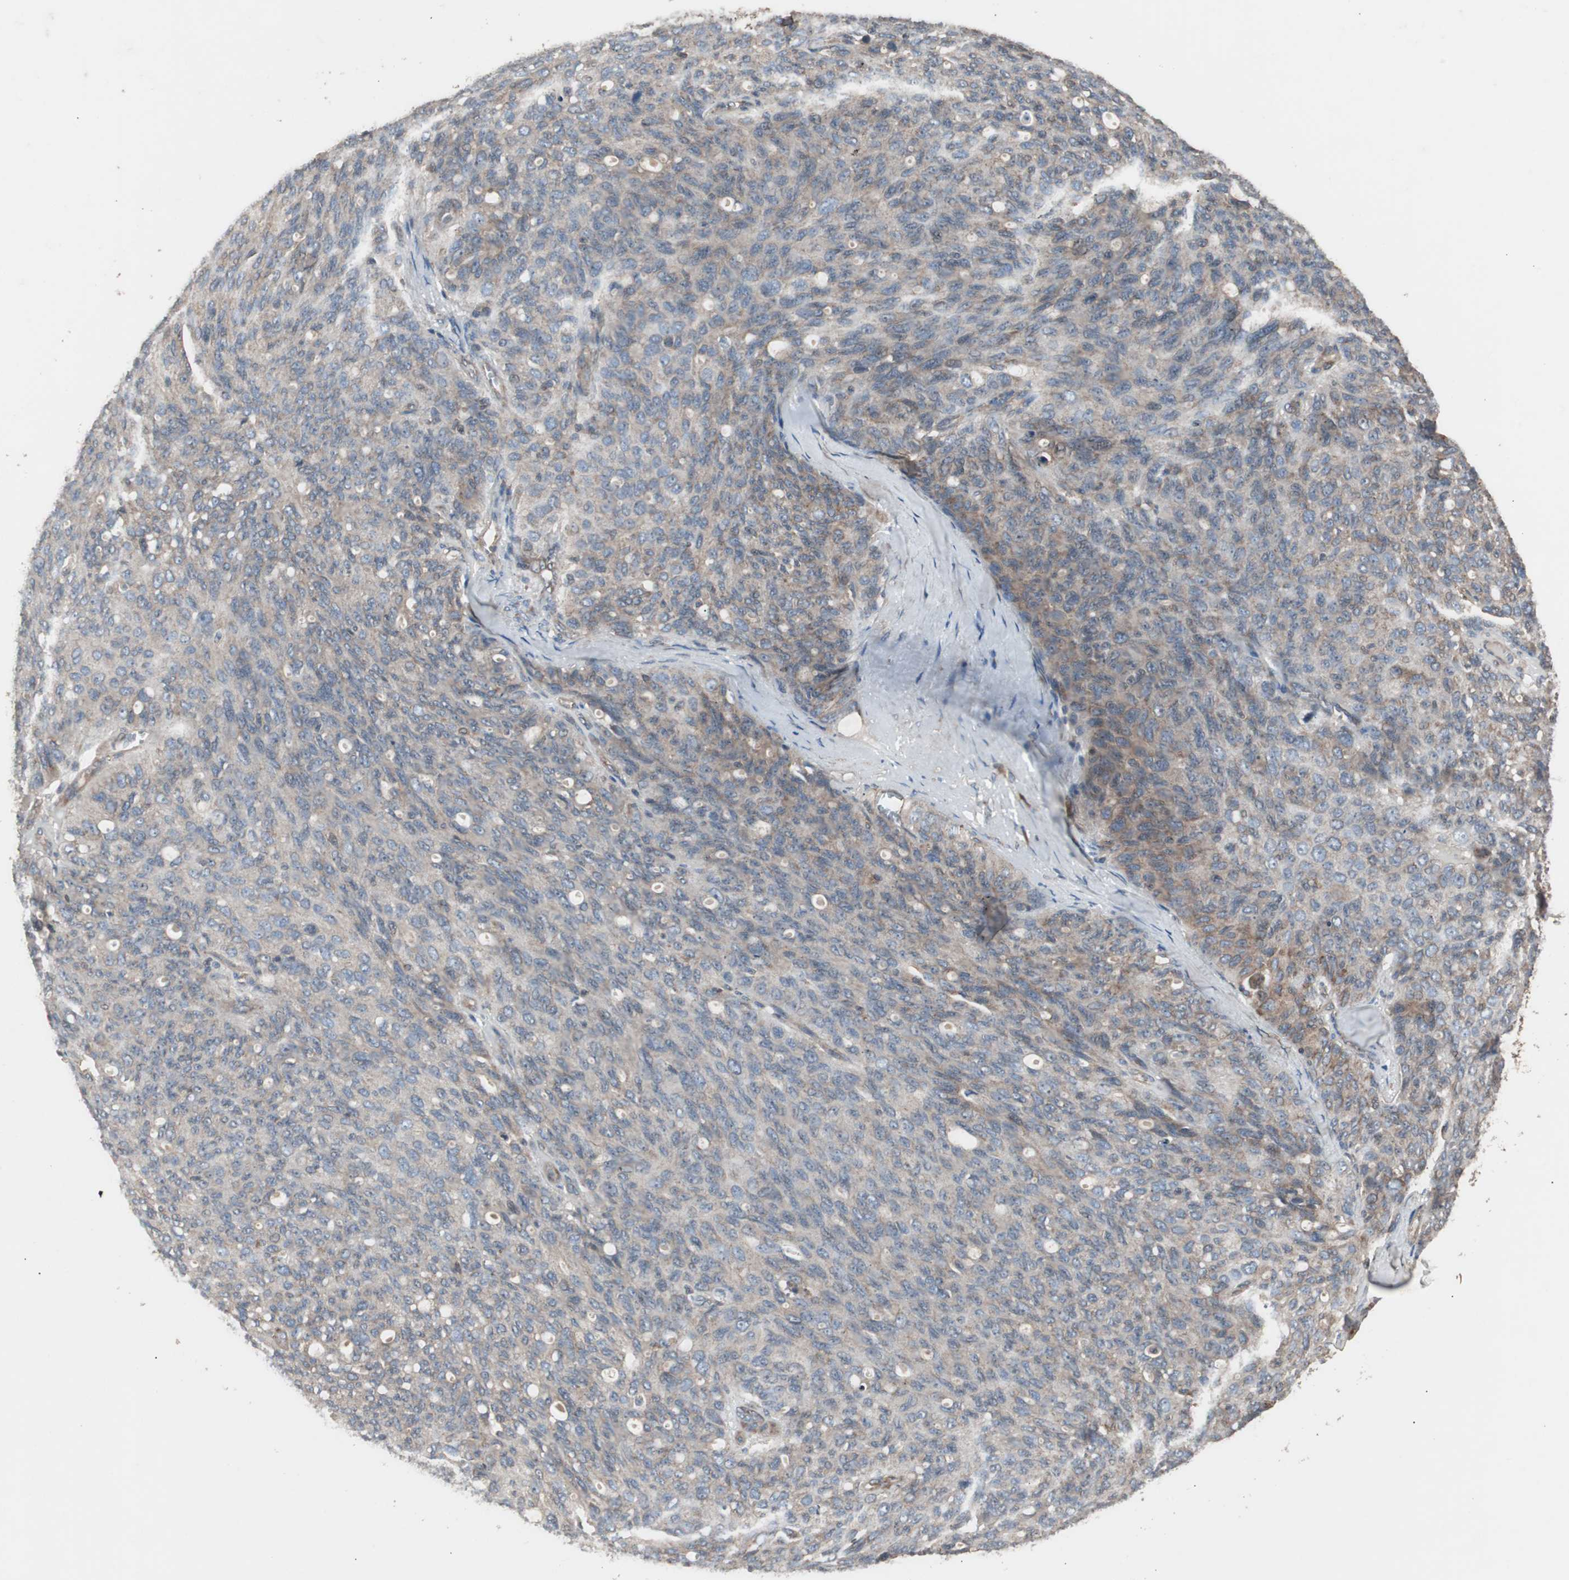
{"staining": {"intensity": "moderate", "quantity": "25%-75%", "location": "cytoplasmic/membranous"}, "tissue": "ovarian cancer", "cell_type": "Tumor cells", "image_type": "cancer", "snomed": [{"axis": "morphology", "description": "Carcinoma, endometroid"}, {"axis": "topography", "description": "Ovary"}], "caption": "Moderate cytoplasmic/membranous positivity is identified in approximately 25%-75% of tumor cells in ovarian cancer.", "gene": "LZTS1", "patient": {"sex": "female", "age": 60}}